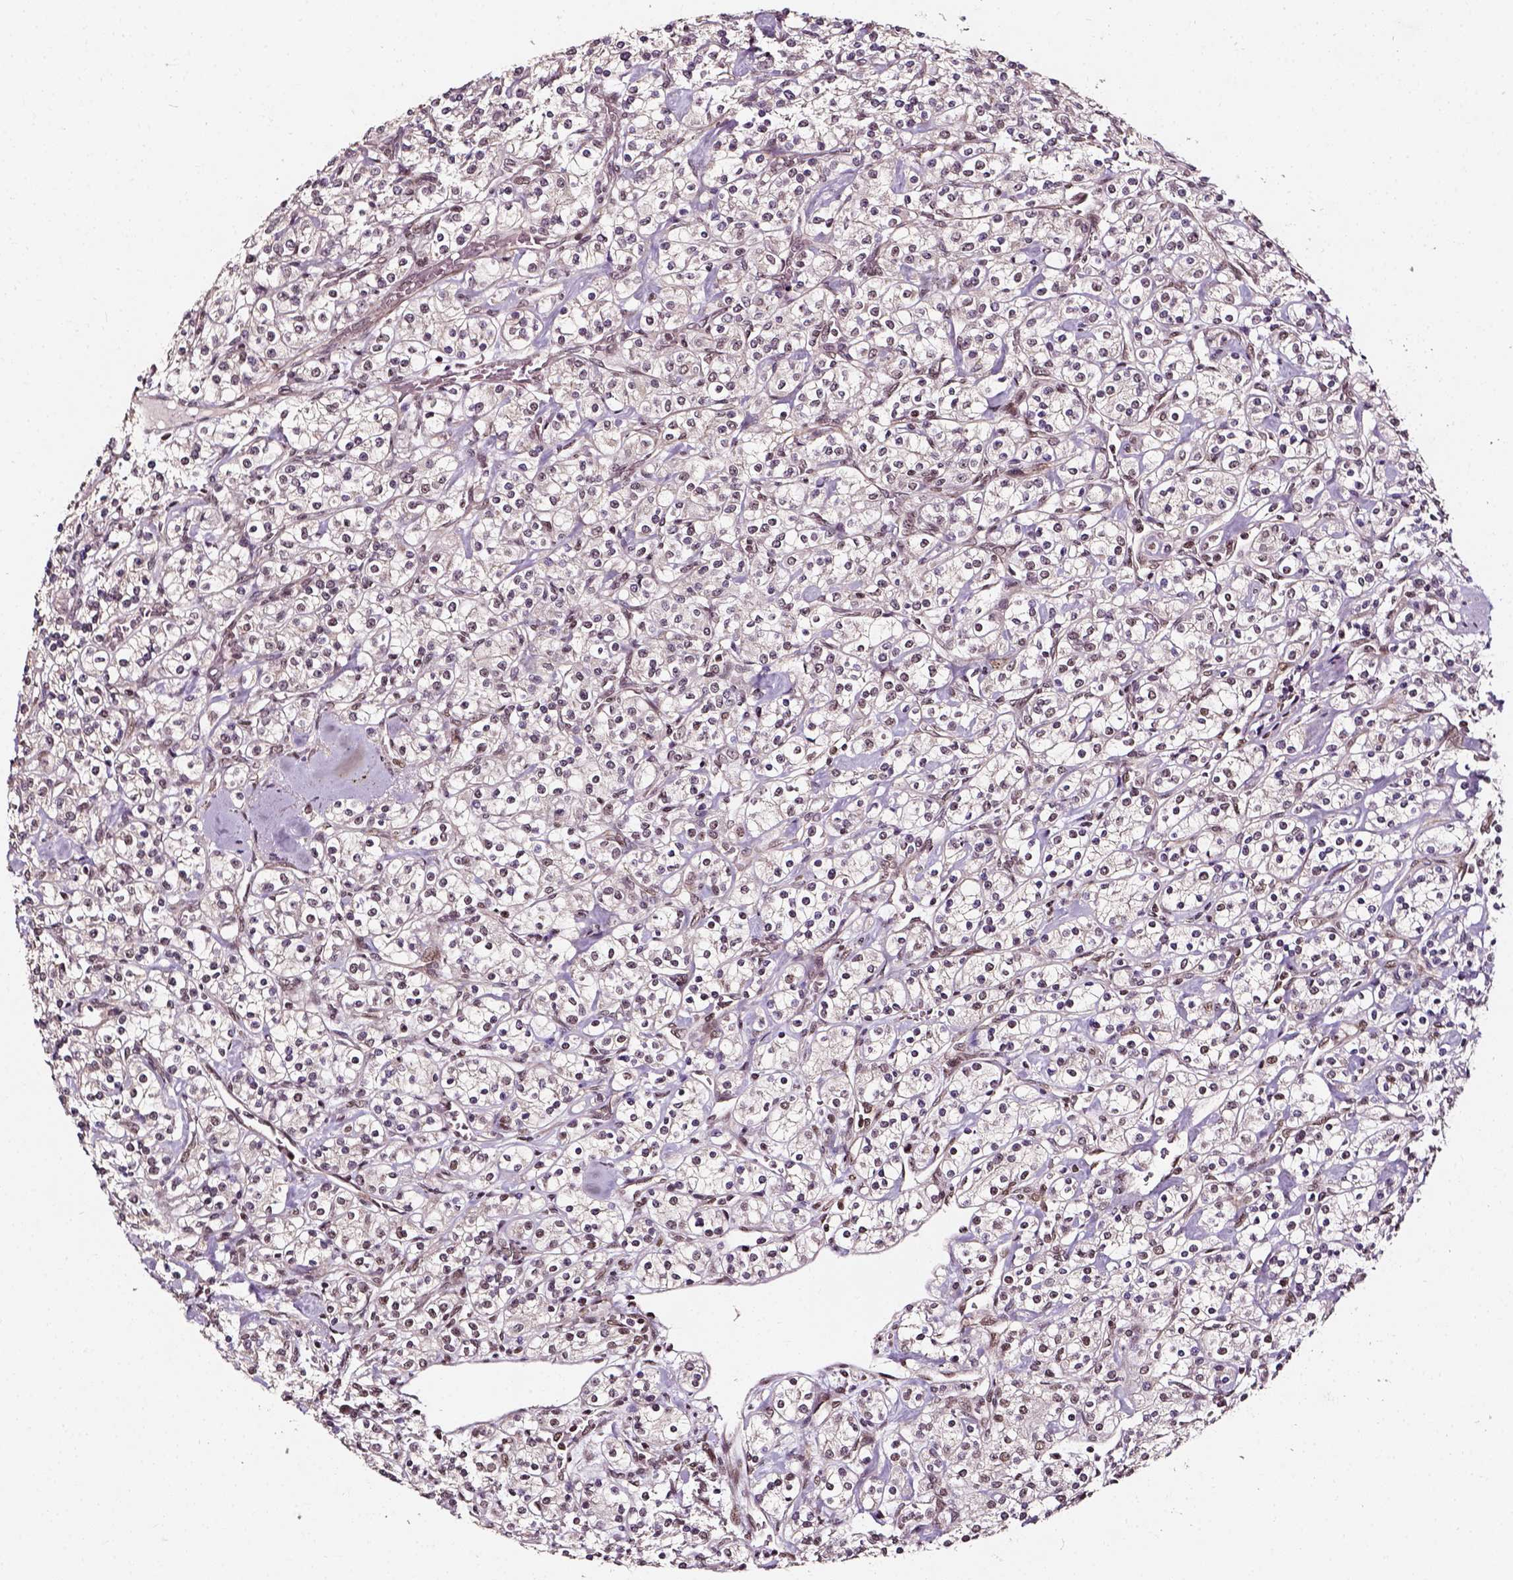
{"staining": {"intensity": "moderate", "quantity": "<25%", "location": "nuclear"}, "tissue": "renal cancer", "cell_type": "Tumor cells", "image_type": "cancer", "snomed": [{"axis": "morphology", "description": "Adenocarcinoma, NOS"}, {"axis": "topography", "description": "Kidney"}], "caption": "Immunohistochemical staining of human renal cancer (adenocarcinoma) shows moderate nuclear protein positivity in about <25% of tumor cells.", "gene": "NACC1", "patient": {"sex": "male", "age": 77}}